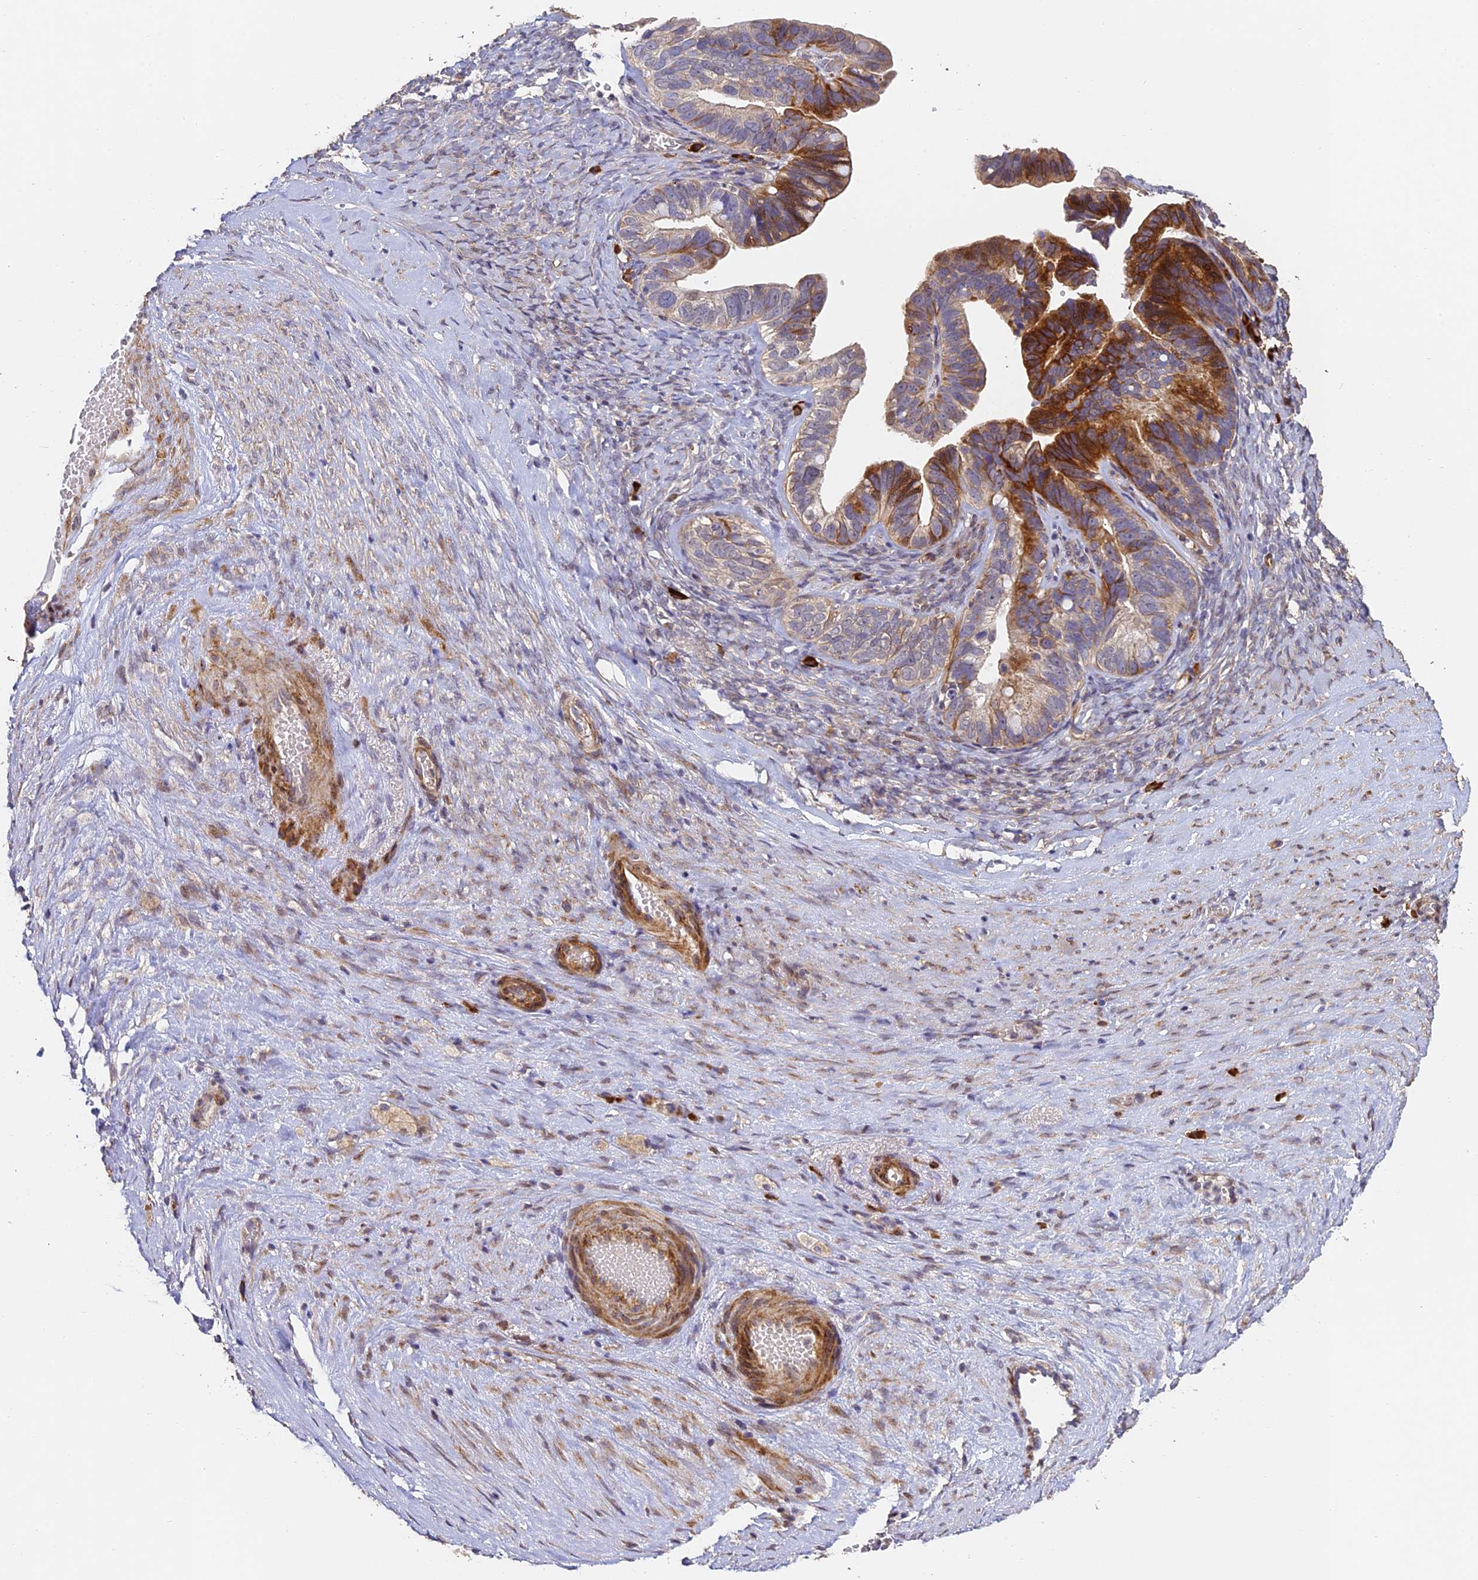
{"staining": {"intensity": "strong", "quantity": "<25%", "location": "cytoplasmic/membranous"}, "tissue": "ovarian cancer", "cell_type": "Tumor cells", "image_type": "cancer", "snomed": [{"axis": "morphology", "description": "Cystadenocarcinoma, serous, NOS"}, {"axis": "topography", "description": "Ovary"}], "caption": "Ovarian cancer tissue displays strong cytoplasmic/membranous expression in approximately <25% of tumor cells Ihc stains the protein in brown and the nuclei are stained blue.", "gene": "SLC11A1", "patient": {"sex": "female", "age": 56}}